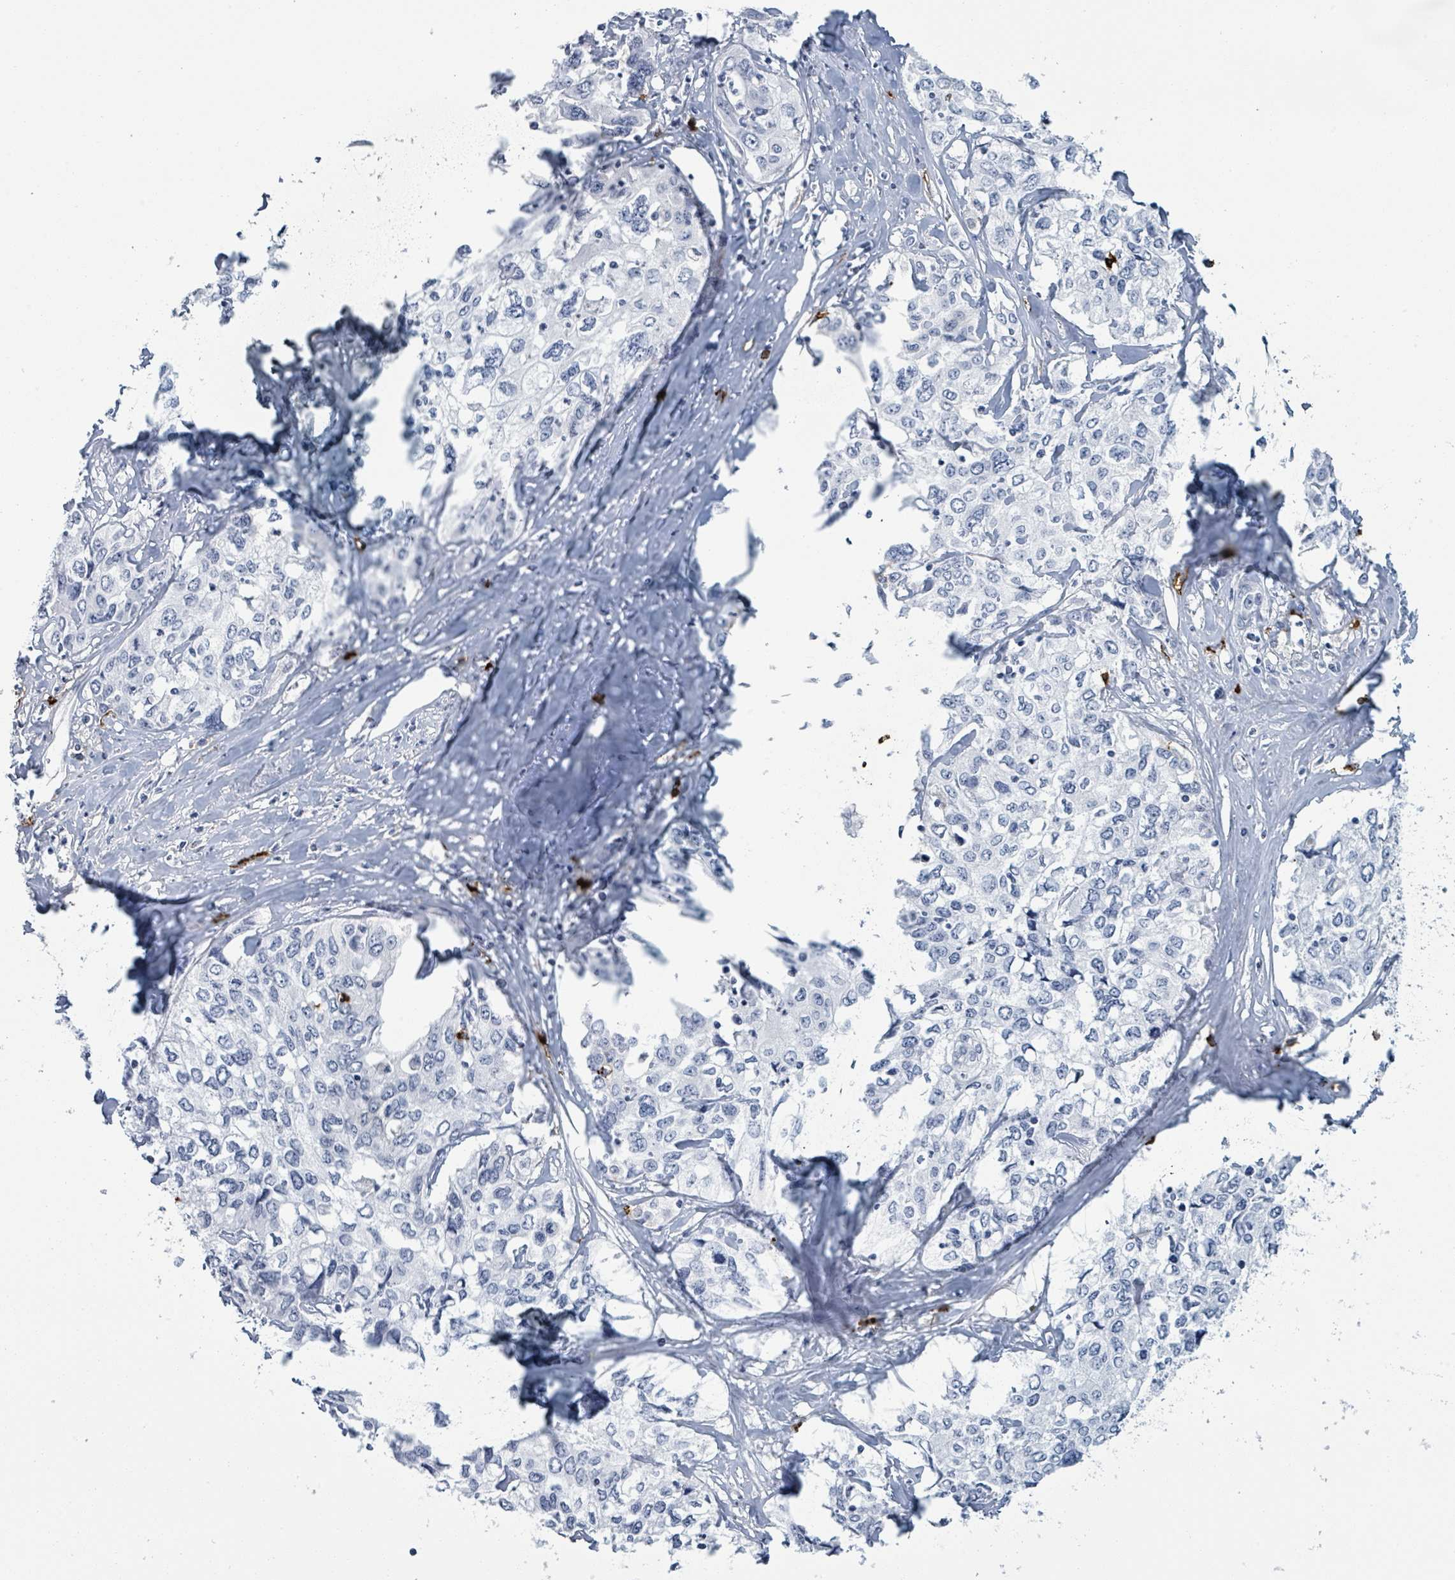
{"staining": {"intensity": "negative", "quantity": "none", "location": "none"}, "tissue": "cervical cancer", "cell_type": "Tumor cells", "image_type": "cancer", "snomed": [{"axis": "morphology", "description": "Squamous cell carcinoma, NOS"}, {"axis": "topography", "description": "Cervix"}], "caption": "Tumor cells are negative for brown protein staining in squamous cell carcinoma (cervical). The staining is performed using DAB brown chromogen with nuclei counter-stained in using hematoxylin.", "gene": "VPS13D", "patient": {"sex": "female", "age": 31}}